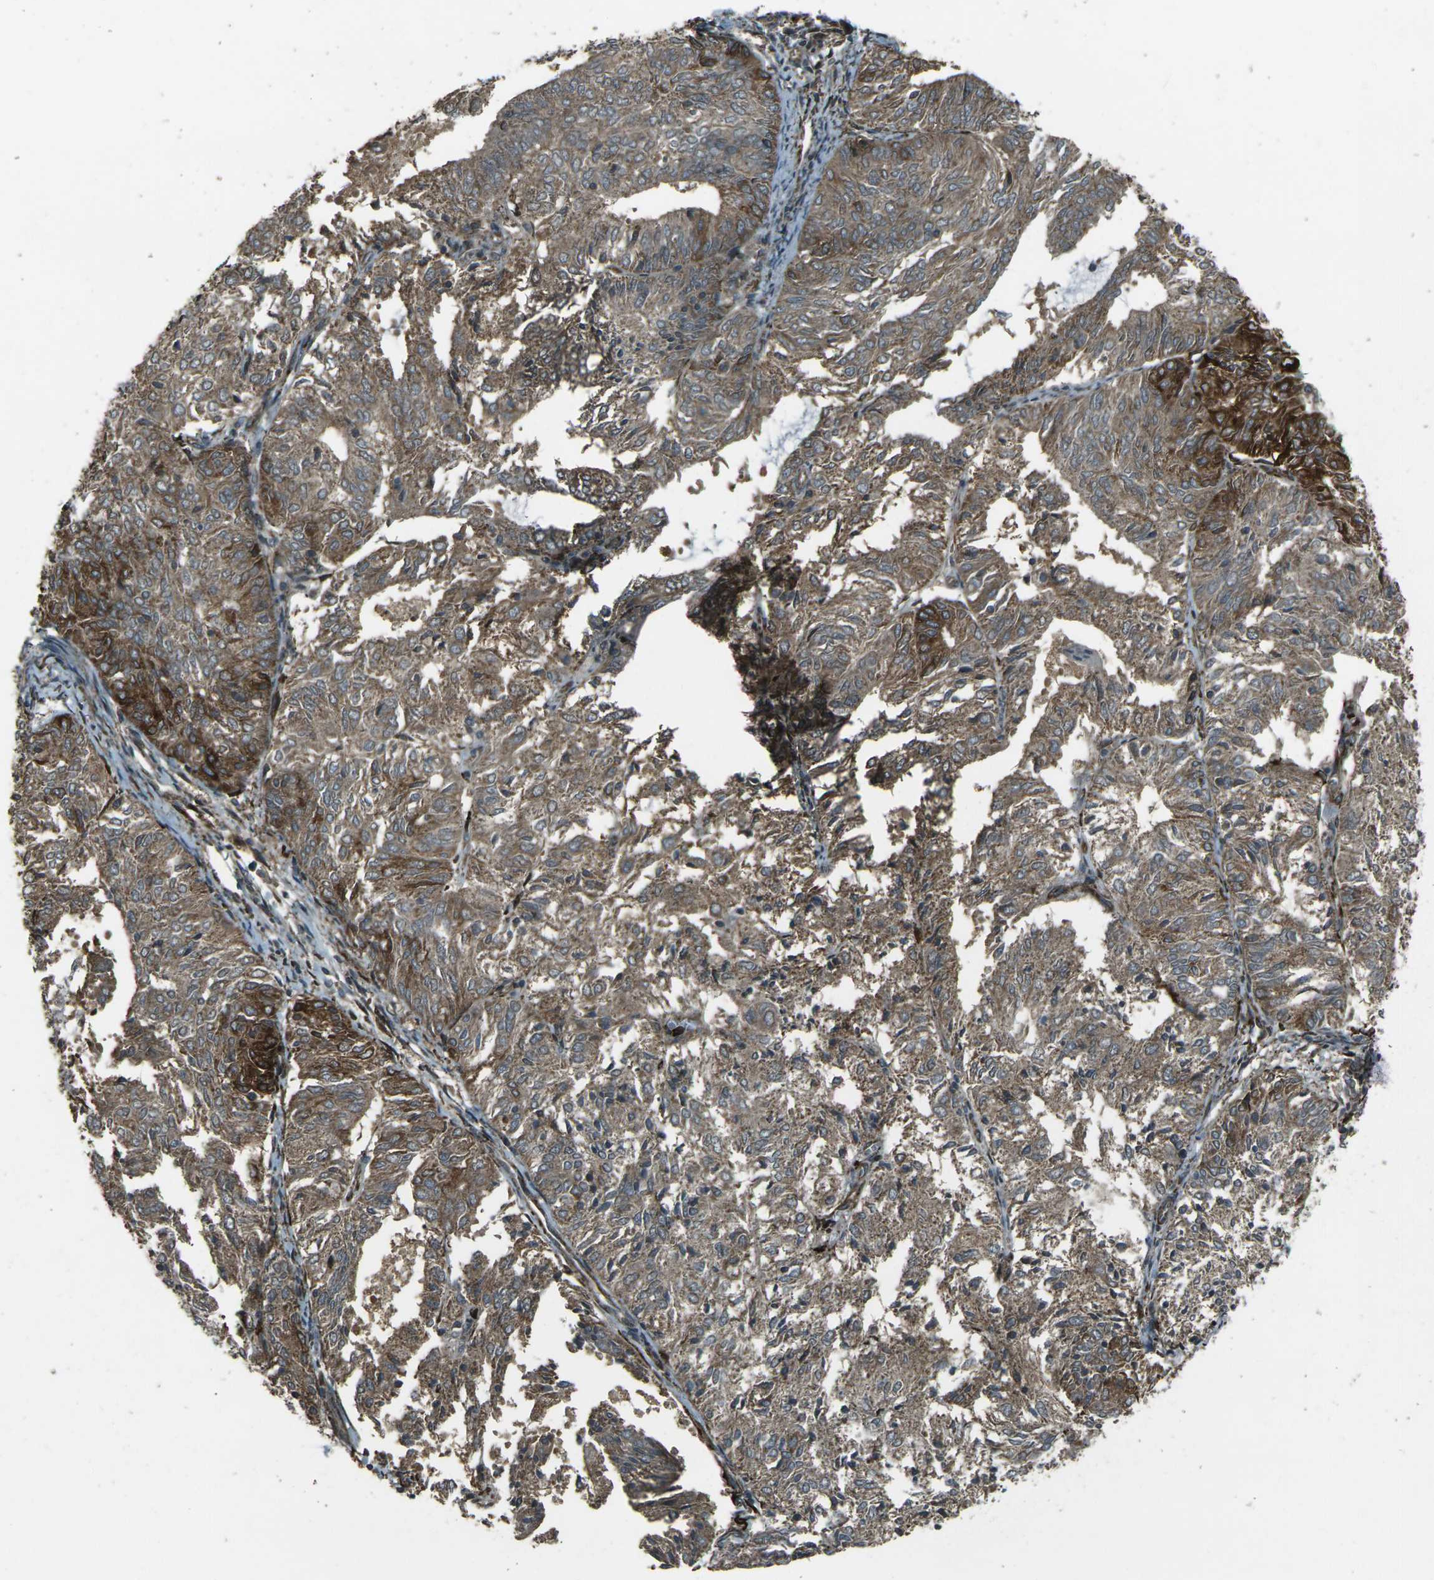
{"staining": {"intensity": "moderate", "quantity": ">75%", "location": "cytoplasmic/membranous"}, "tissue": "endometrial cancer", "cell_type": "Tumor cells", "image_type": "cancer", "snomed": [{"axis": "morphology", "description": "Adenocarcinoma, NOS"}, {"axis": "topography", "description": "Uterus"}], "caption": "Moderate cytoplasmic/membranous protein expression is identified in approximately >75% of tumor cells in endometrial adenocarcinoma.", "gene": "LSMEM1", "patient": {"sex": "female", "age": 60}}